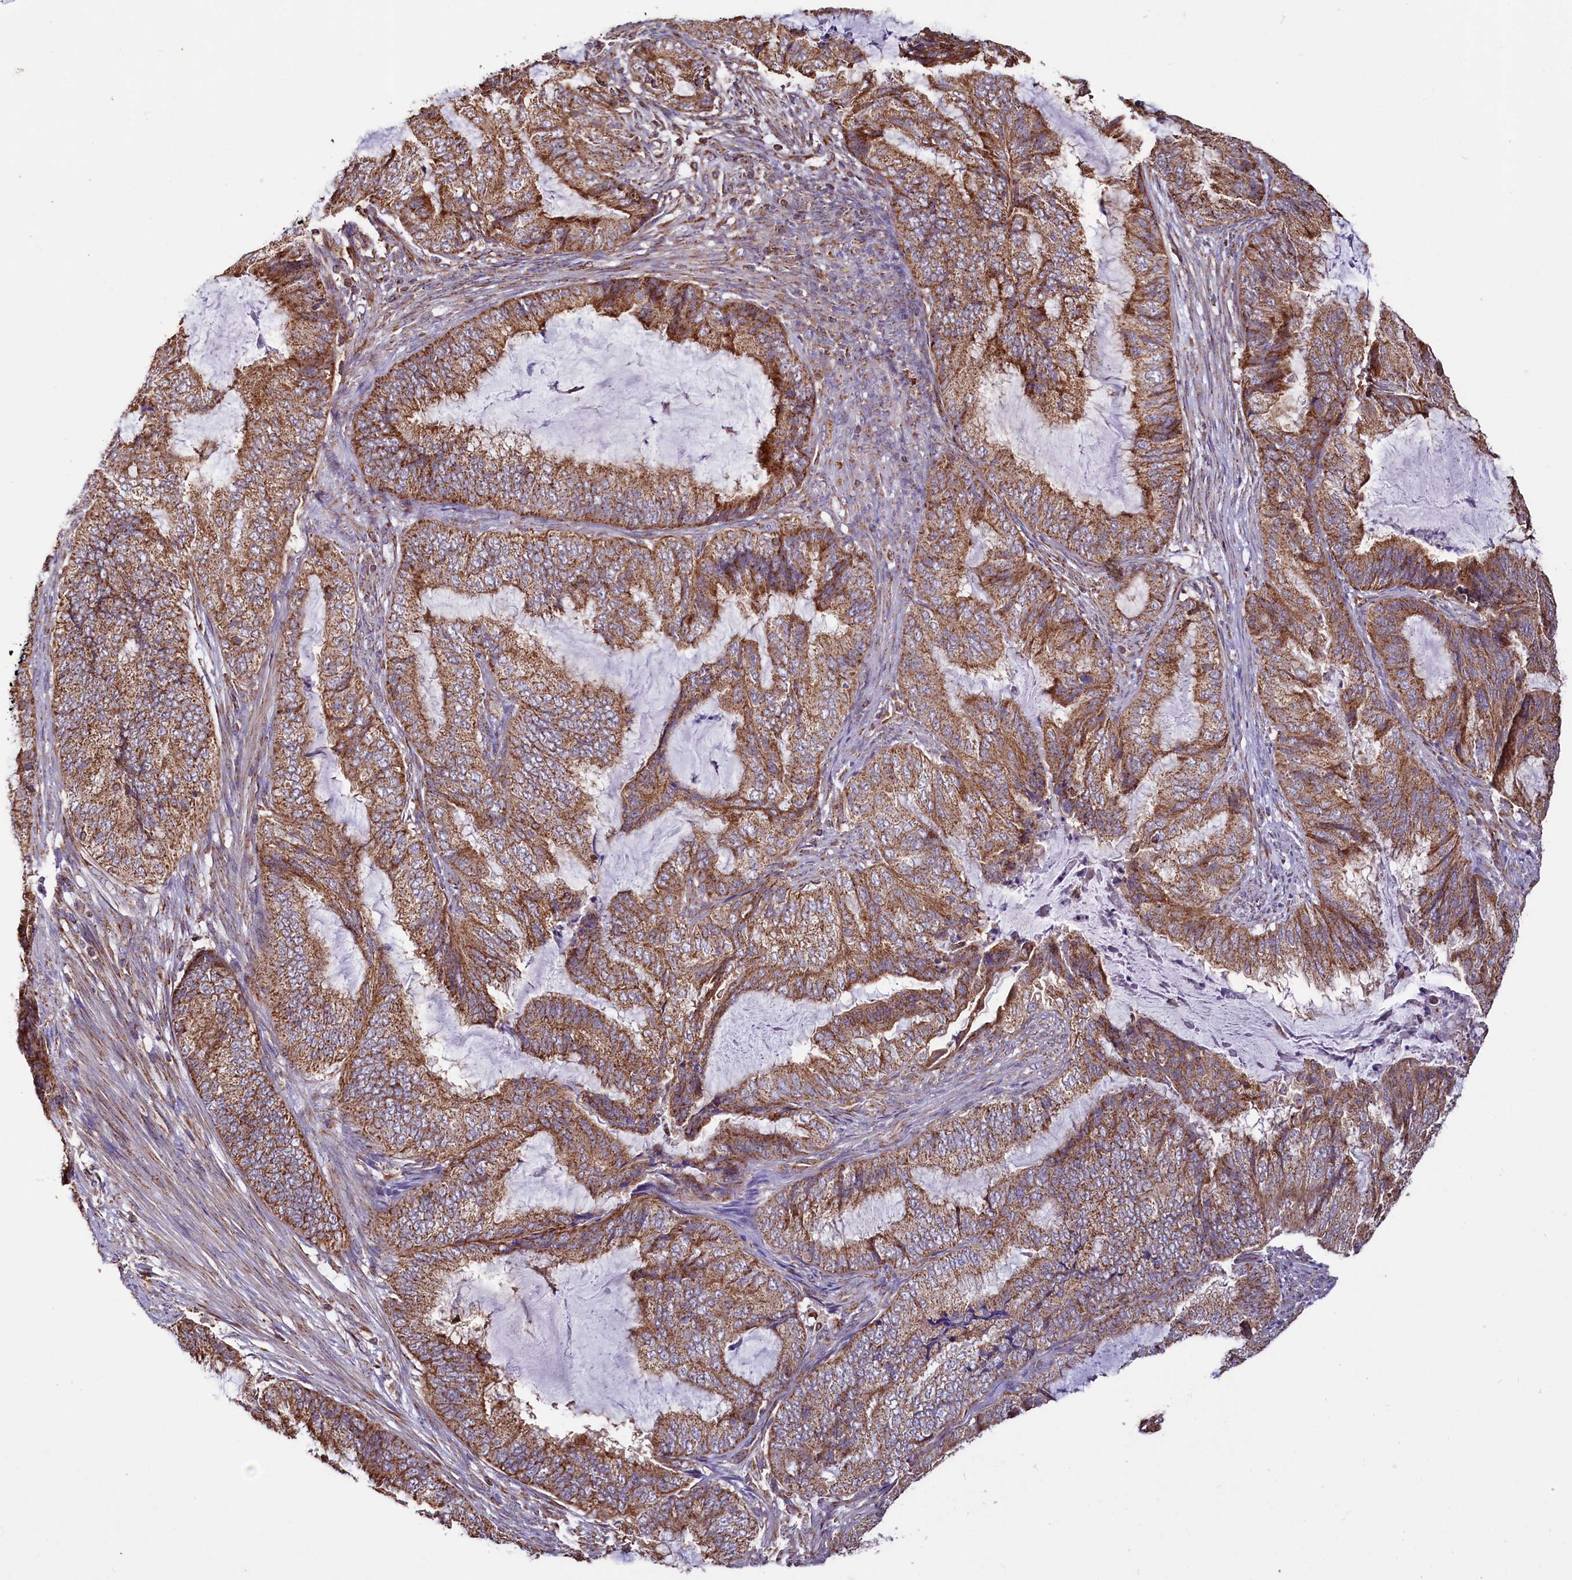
{"staining": {"intensity": "moderate", "quantity": ">75%", "location": "cytoplasmic/membranous"}, "tissue": "endometrial cancer", "cell_type": "Tumor cells", "image_type": "cancer", "snomed": [{"axis": "morphology", "description": "Adenocarcinoma, NOS"}, {"axis": "topography", "description": "Endometrium"}], "caption": "Immunohistochemical staining of human endometrial cancer displays medium levels of moderate cytoplasmic/membranous staining in about >75% of tumor cells. (brown staining indicates protein expression, while blue staining denotes nuclei).", "gene": "NUDT15", "patient": {"sex": "female", "age": 51}}